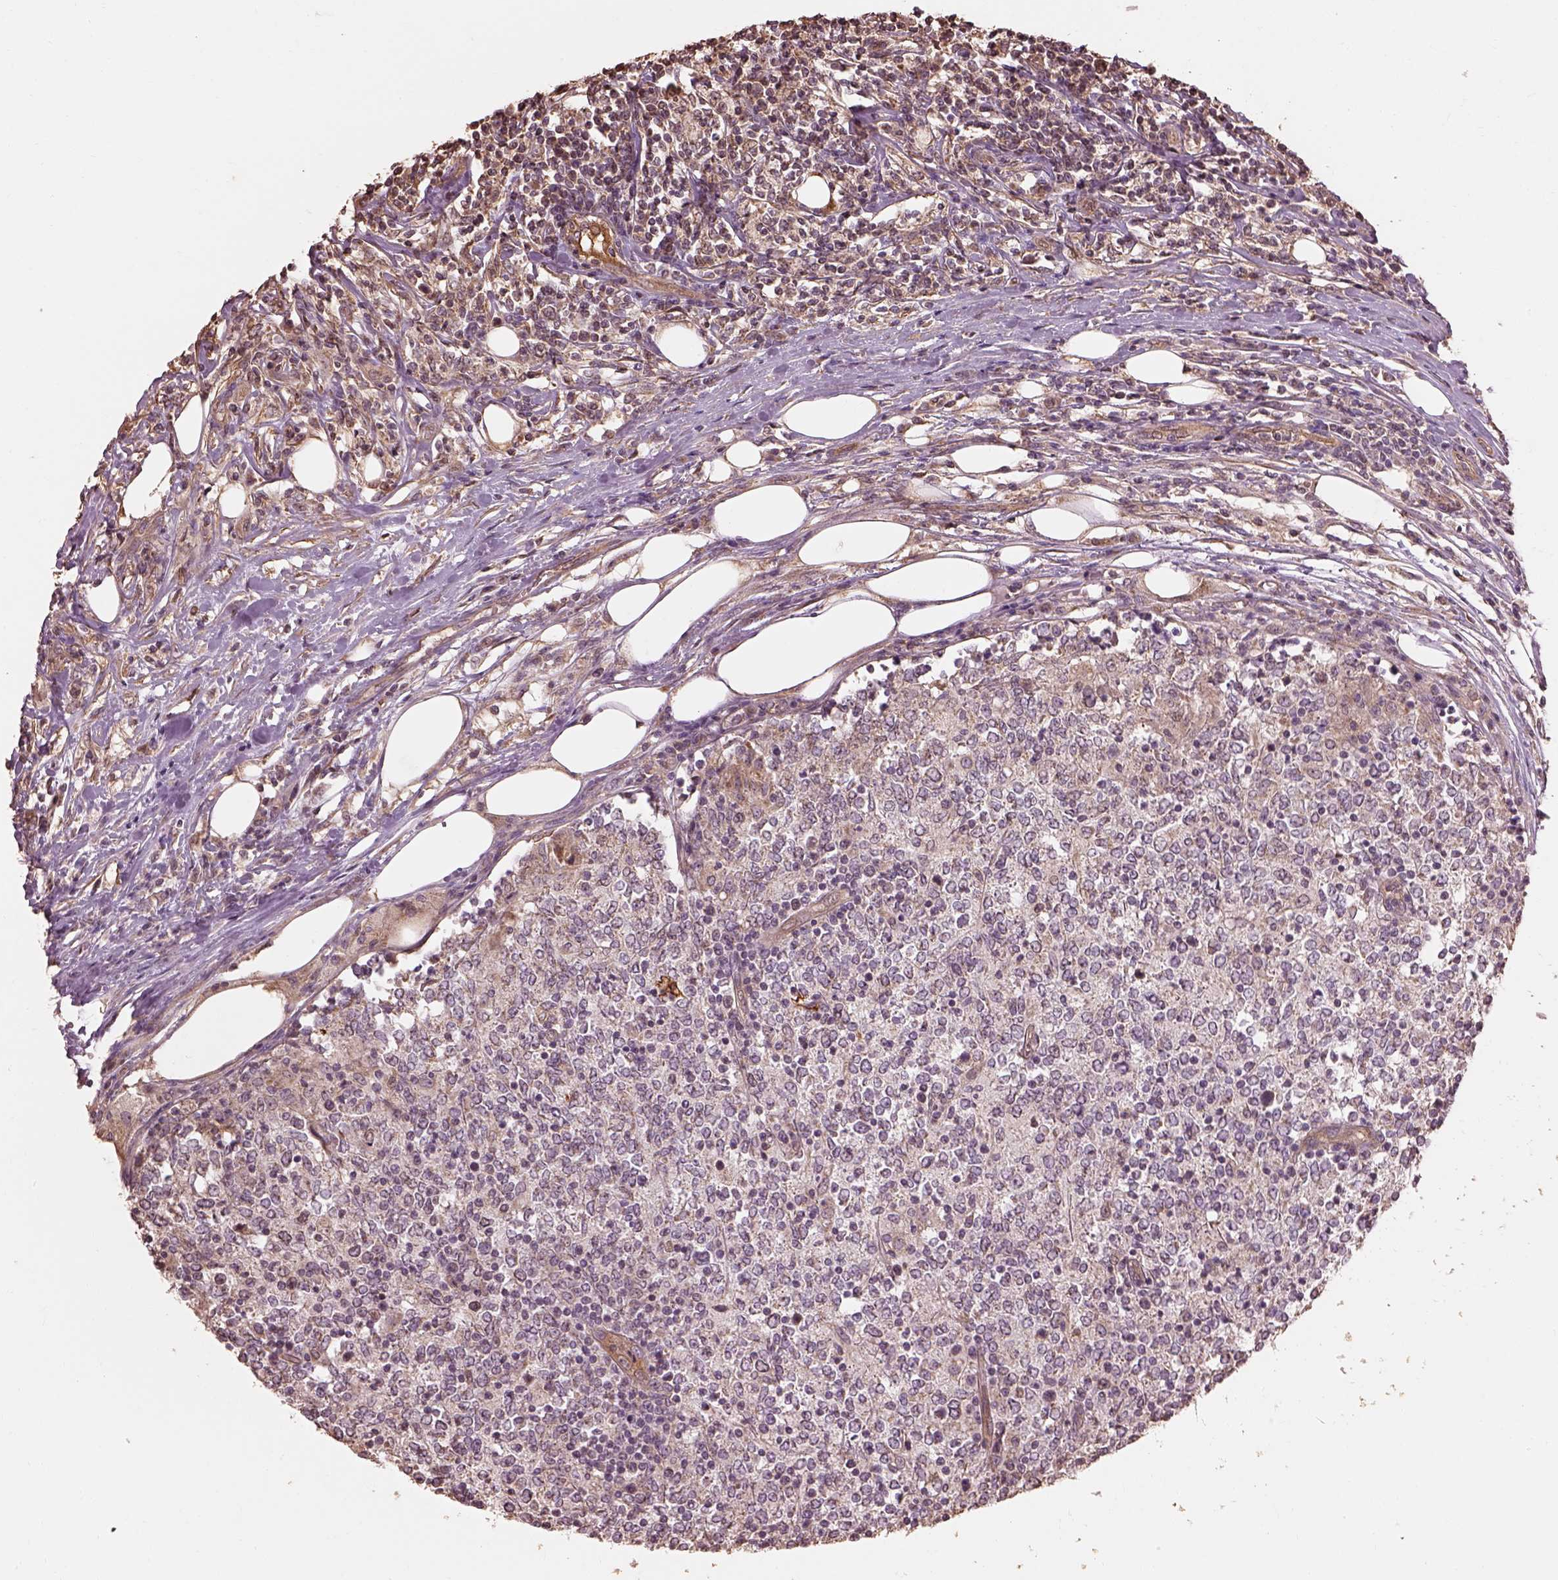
{"staining": {"intensity": "negative", "quantity": "none", "location": "none"}, "tissue": "lymphoma", "cell_type": "Tumor cells", "image_type": "cancer", "snomed": [{"axis": "morphology", "description": "Malignant lymphoma, non-Hodgkin's type, High grade"}, {"axis": "topography", "description": "Lymph node"}], "caption": "Micrograph shows no protein staining in tumor cells of high-grade malignant lymphoma, non-Hodgkin's type tissue. Brightfield microscopy of immunohistochemistry (IHC) stained with DAB (brown) and hematoxylin (blue), captured at high magnification.", "gene": "METTL4", "patient": {"sex": "female", "age": 84}}